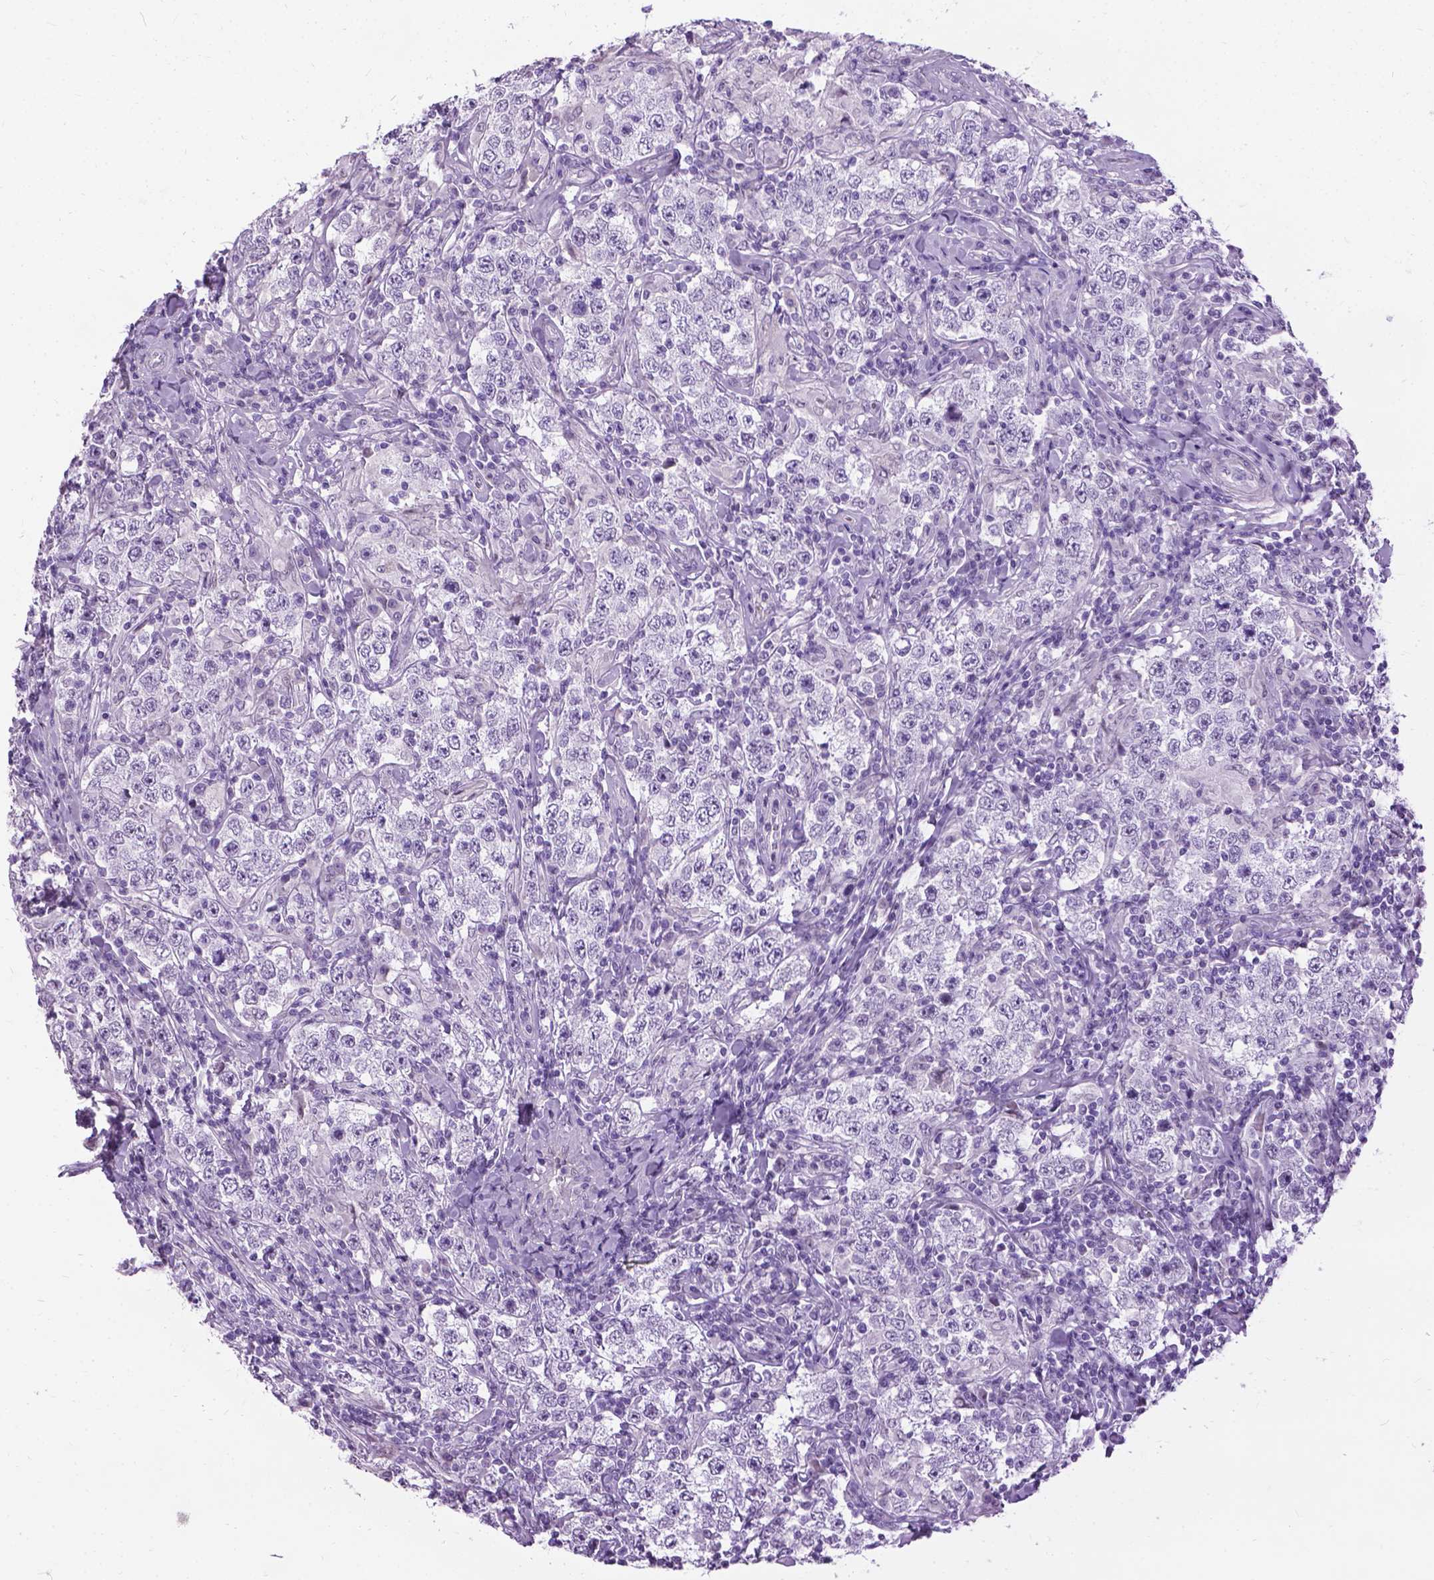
{"staining": {"intensity": "negative", "quantity": "none", "location": "none"}, "tissue": "testis cancer", "cell_type": "Tumor cells", "image_type": "cancer", "snomed": [{"axis": "morphology", "description": "Seminoma, NOS"}, {"axis": "morphology", "description": "Carcinoma, Embryonal, NOS"}, {"axis": "topography", "description": "Testis"}], "caption": "Immunohistochemistry histopathology image of neoplastic tissue: human testis cancer stained with DAB exhibits no significant protein expression in tumor cells.", "gene": "PROB1", "patient": {"sex": "male", "age": 41}}